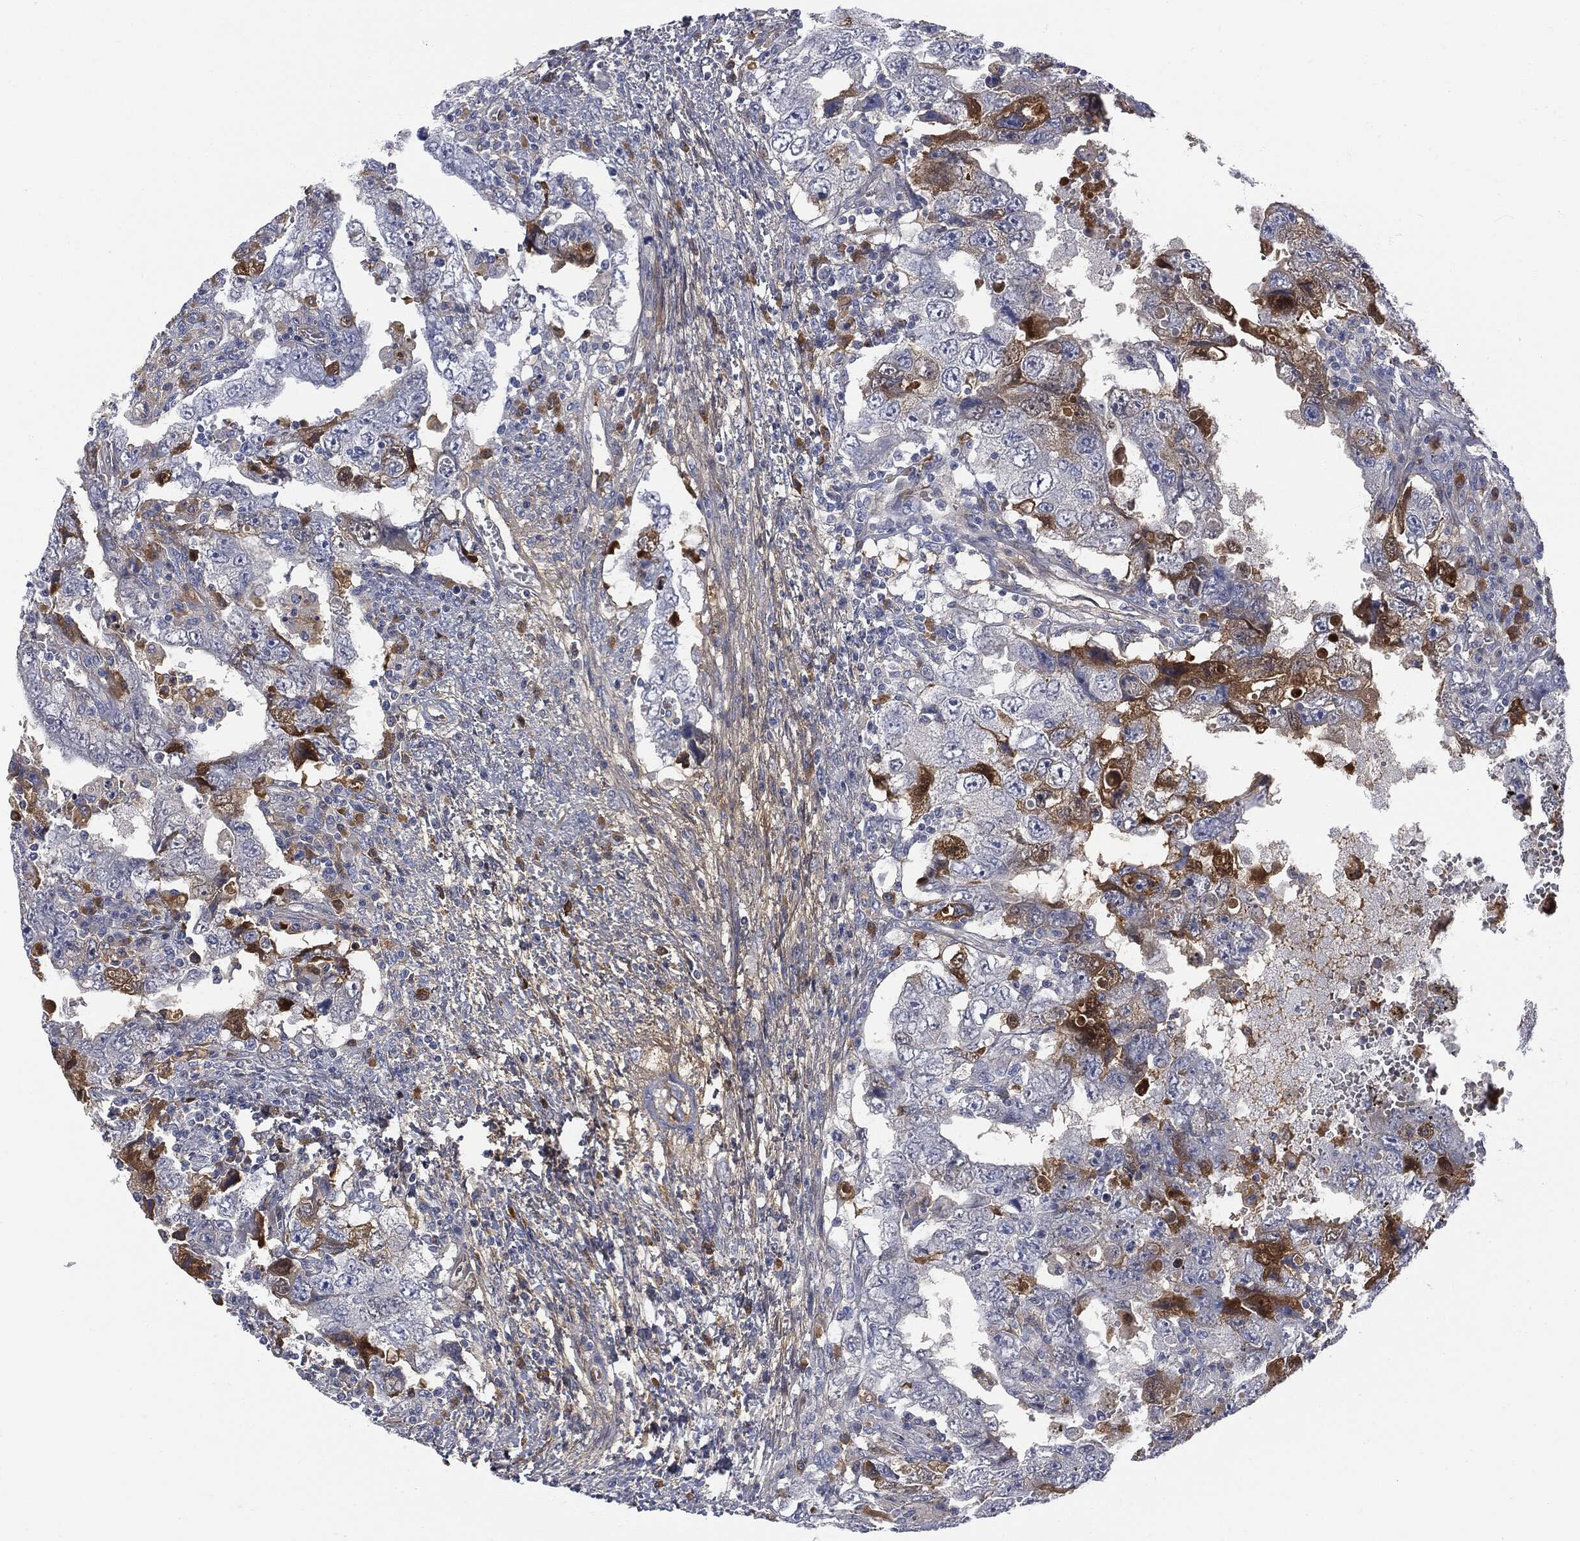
{"staining": {"intensity": "moderate", "quantity": "<25%", "location": "cytoplasmic/membranous"}, "tissue": "testis cancer", "cell_type": "Tumor cells", "image_type": "cancer", "snomed": [{"axis": "morphology", "description": "Carcinoma, Embryonal, NOS"}, {"axis": "topography", "description": "Testis"}], "caption": "Embryonal carcinoma (testis) stained with DAB (3,3'-diaminobenzidine) immunohistochemistry (IHC) reveals low levels of moderate cytoplasmic/membranous positivity in about <25% of tumor cells.", "gene": "BTK", "patient": {"sex": "male", "age": 26}}